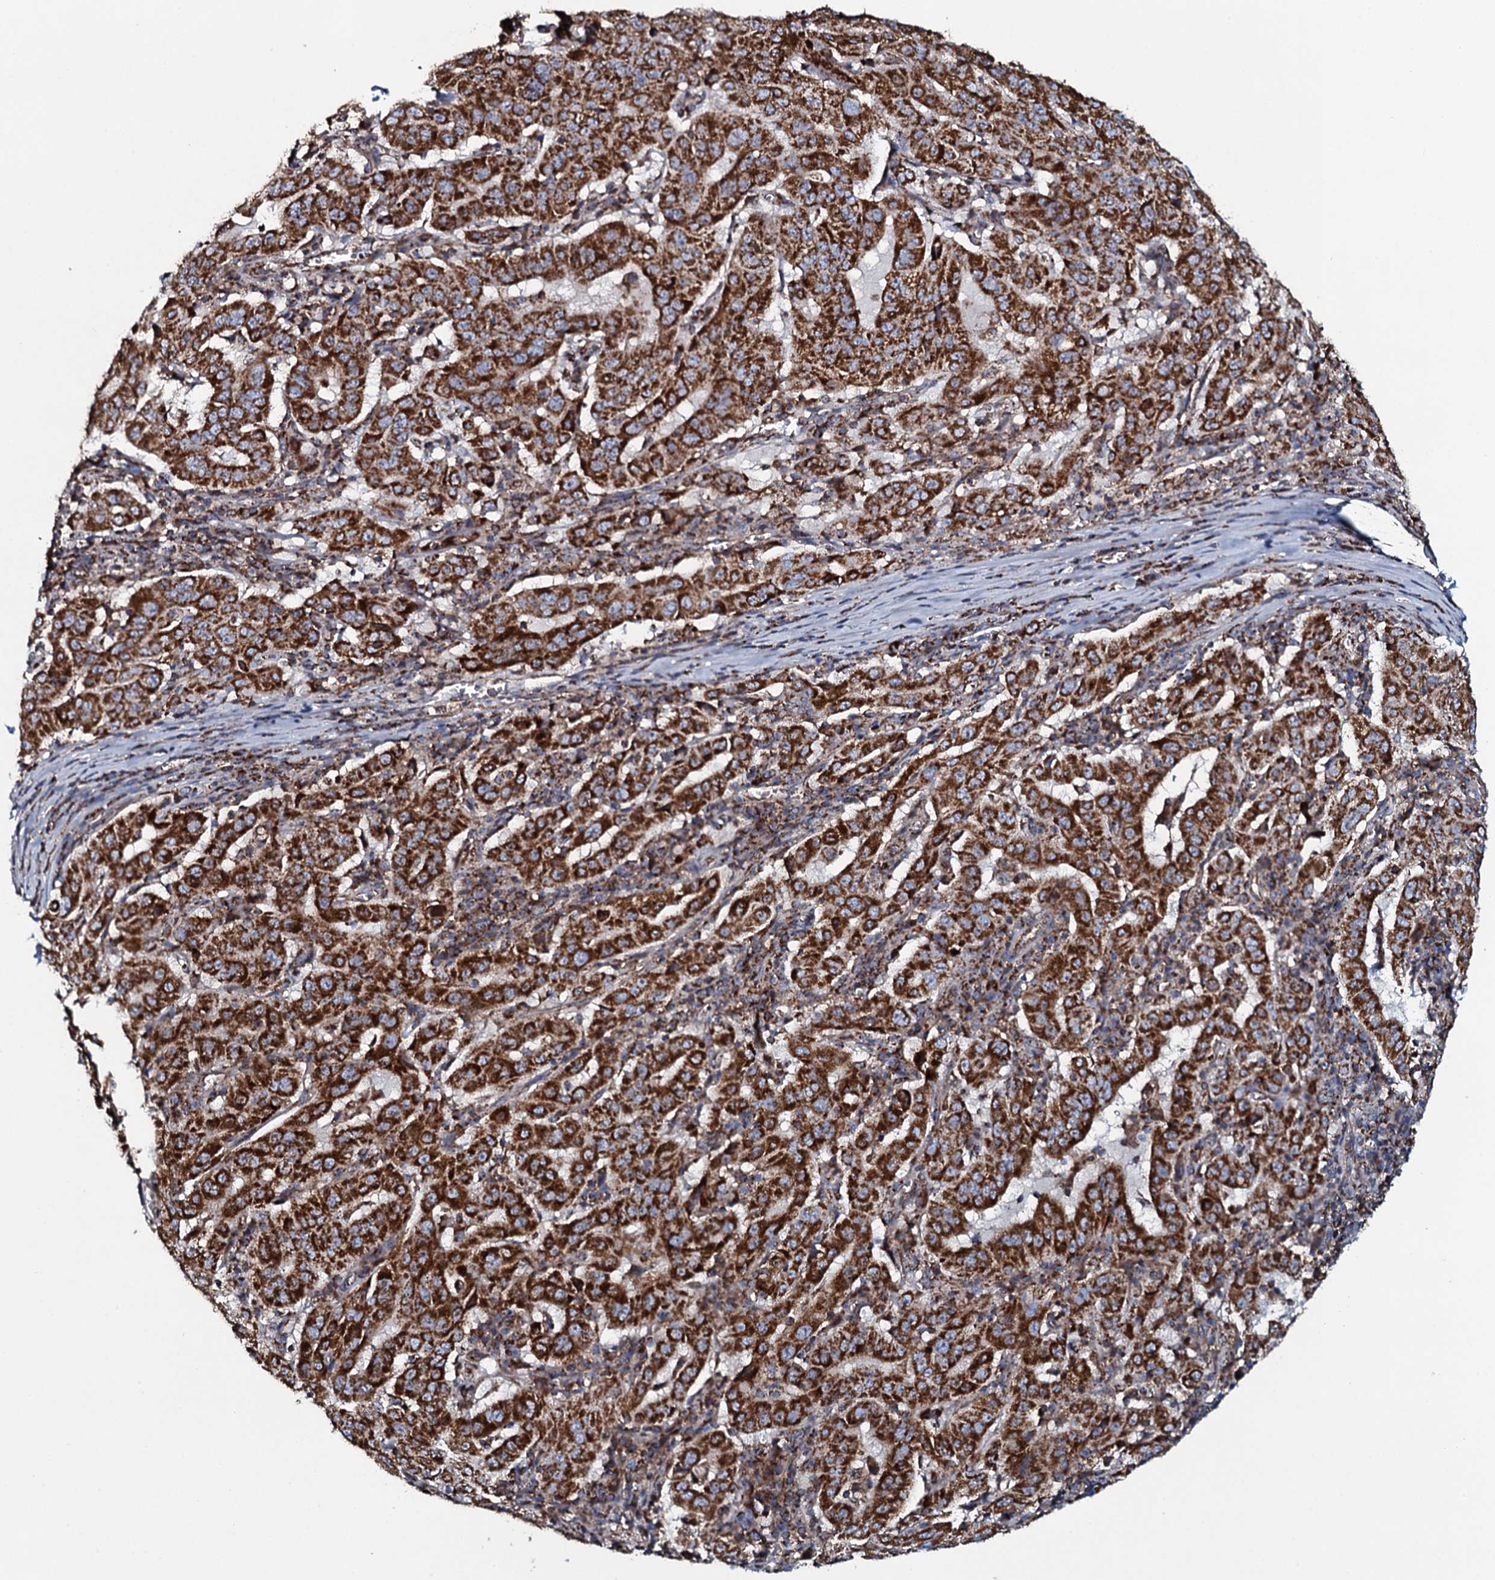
{"staining": {"intensity": "strong", "quantity": ">75%", "location": "cytoplasmic/membranous"}, "tissue": "pancreatic cancer", "cell_type": "Tumor cells", "image_type": "cancer", "snomed": [{"axis": "morphology", "description": "Adenocarcinoma, NOS"}, {"axis": "topography", "description": "Pancreas"}], "caption": "Pancreatic cancer stained with a protein marker displays strong staining in tumor cells.", "gene": "EVC2", "patient": {"sex": "male", "age": 63}}